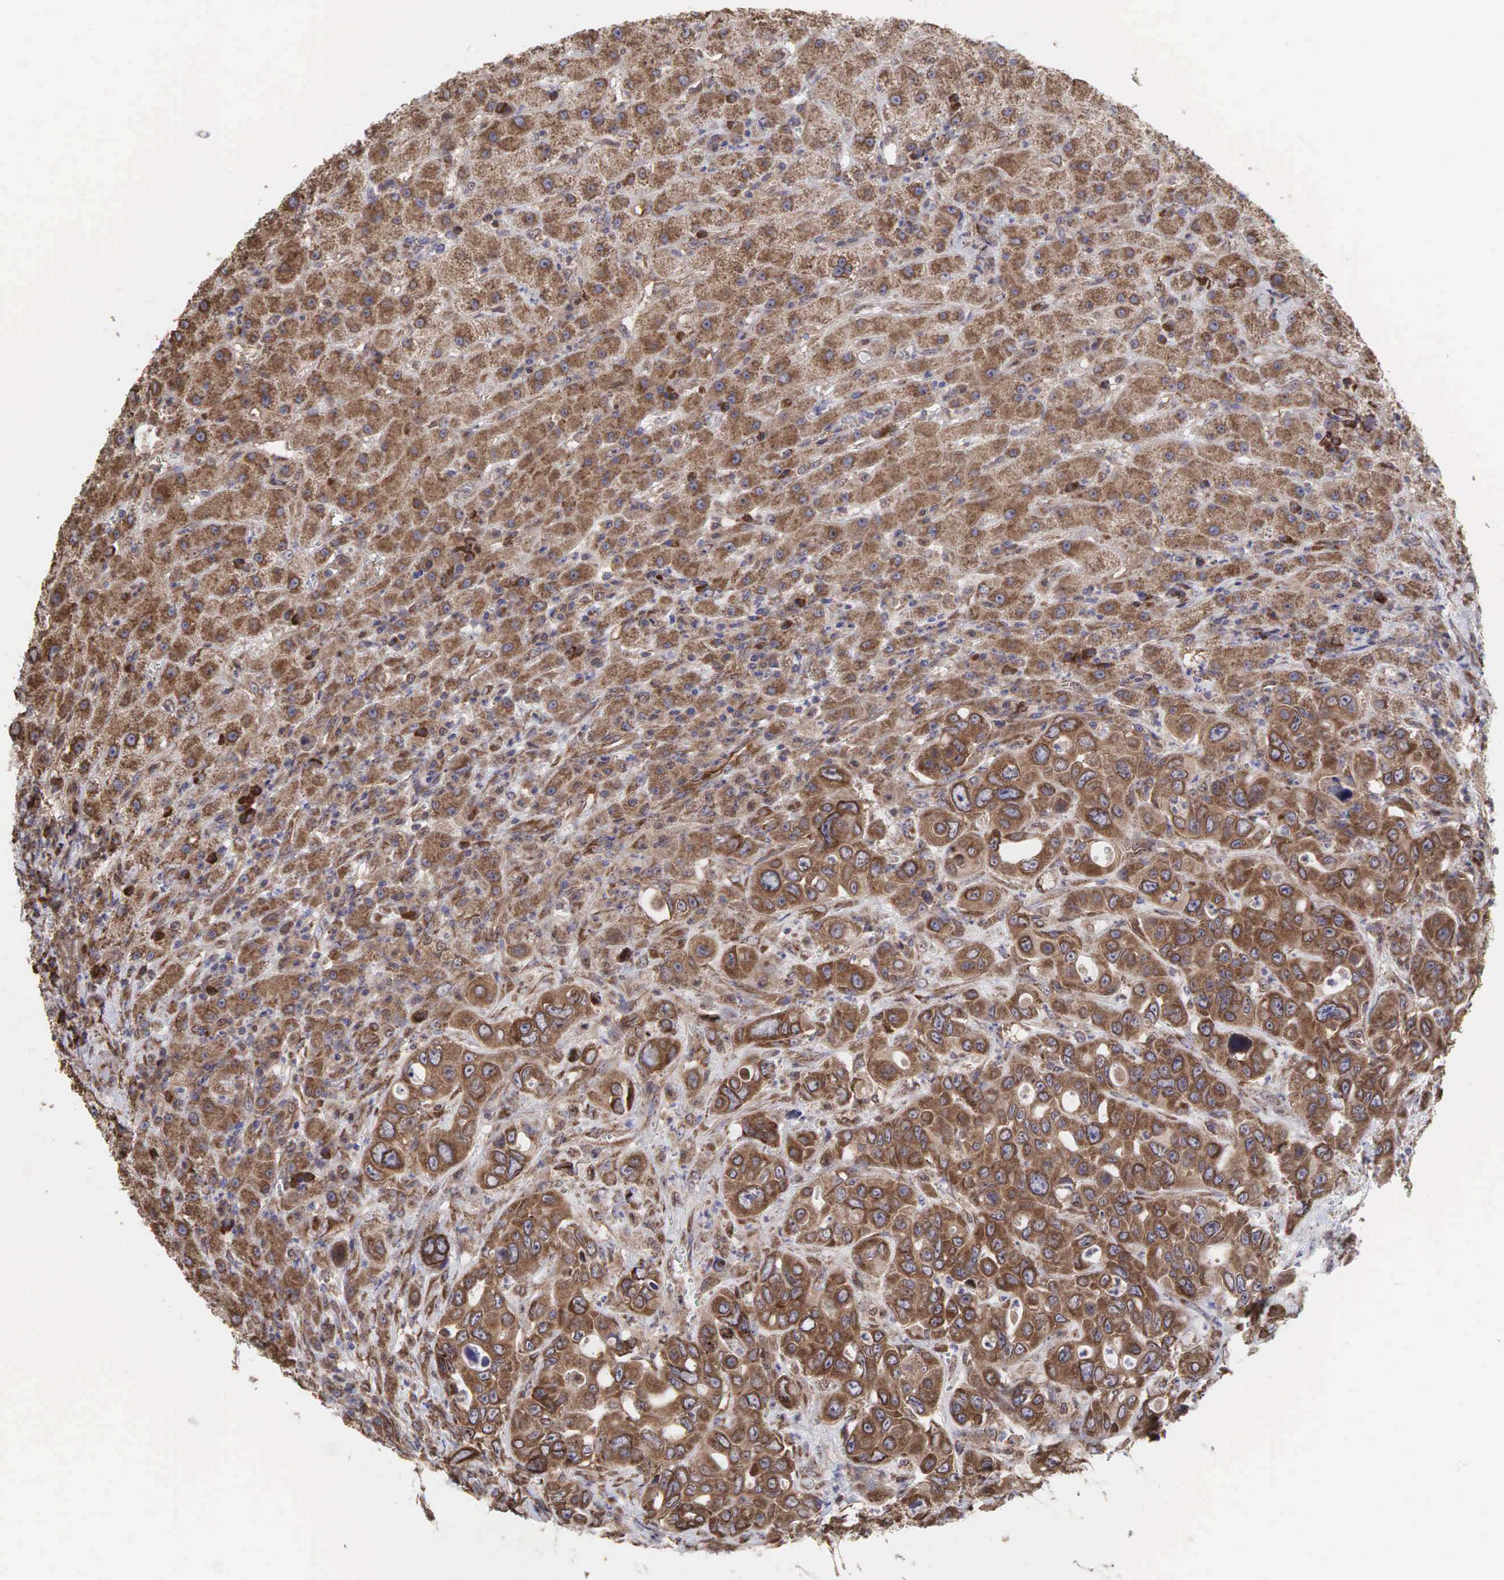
{"staining": {"intensity": "weak", "quantity": ">75%", "location": "cytoplasmic/membranous"}, "tissue": "liver", "cell_type": "Cholangiocytes", "image_type": "normal", "snomed": [{"axis": "morphology", "description": "Normal tissue, NOS"}, {"axis": "topography", "description": "Liver"}], "caption": "The histopathology image displays a brown stain indicating the presence of a protein in the cytoplasmic/membranous of cholangiocytes in liver. (IHC, brightfield microscopy, high magnification).", "gene": "PABPC5", "patient": {"sex": "female", "age": 79}}